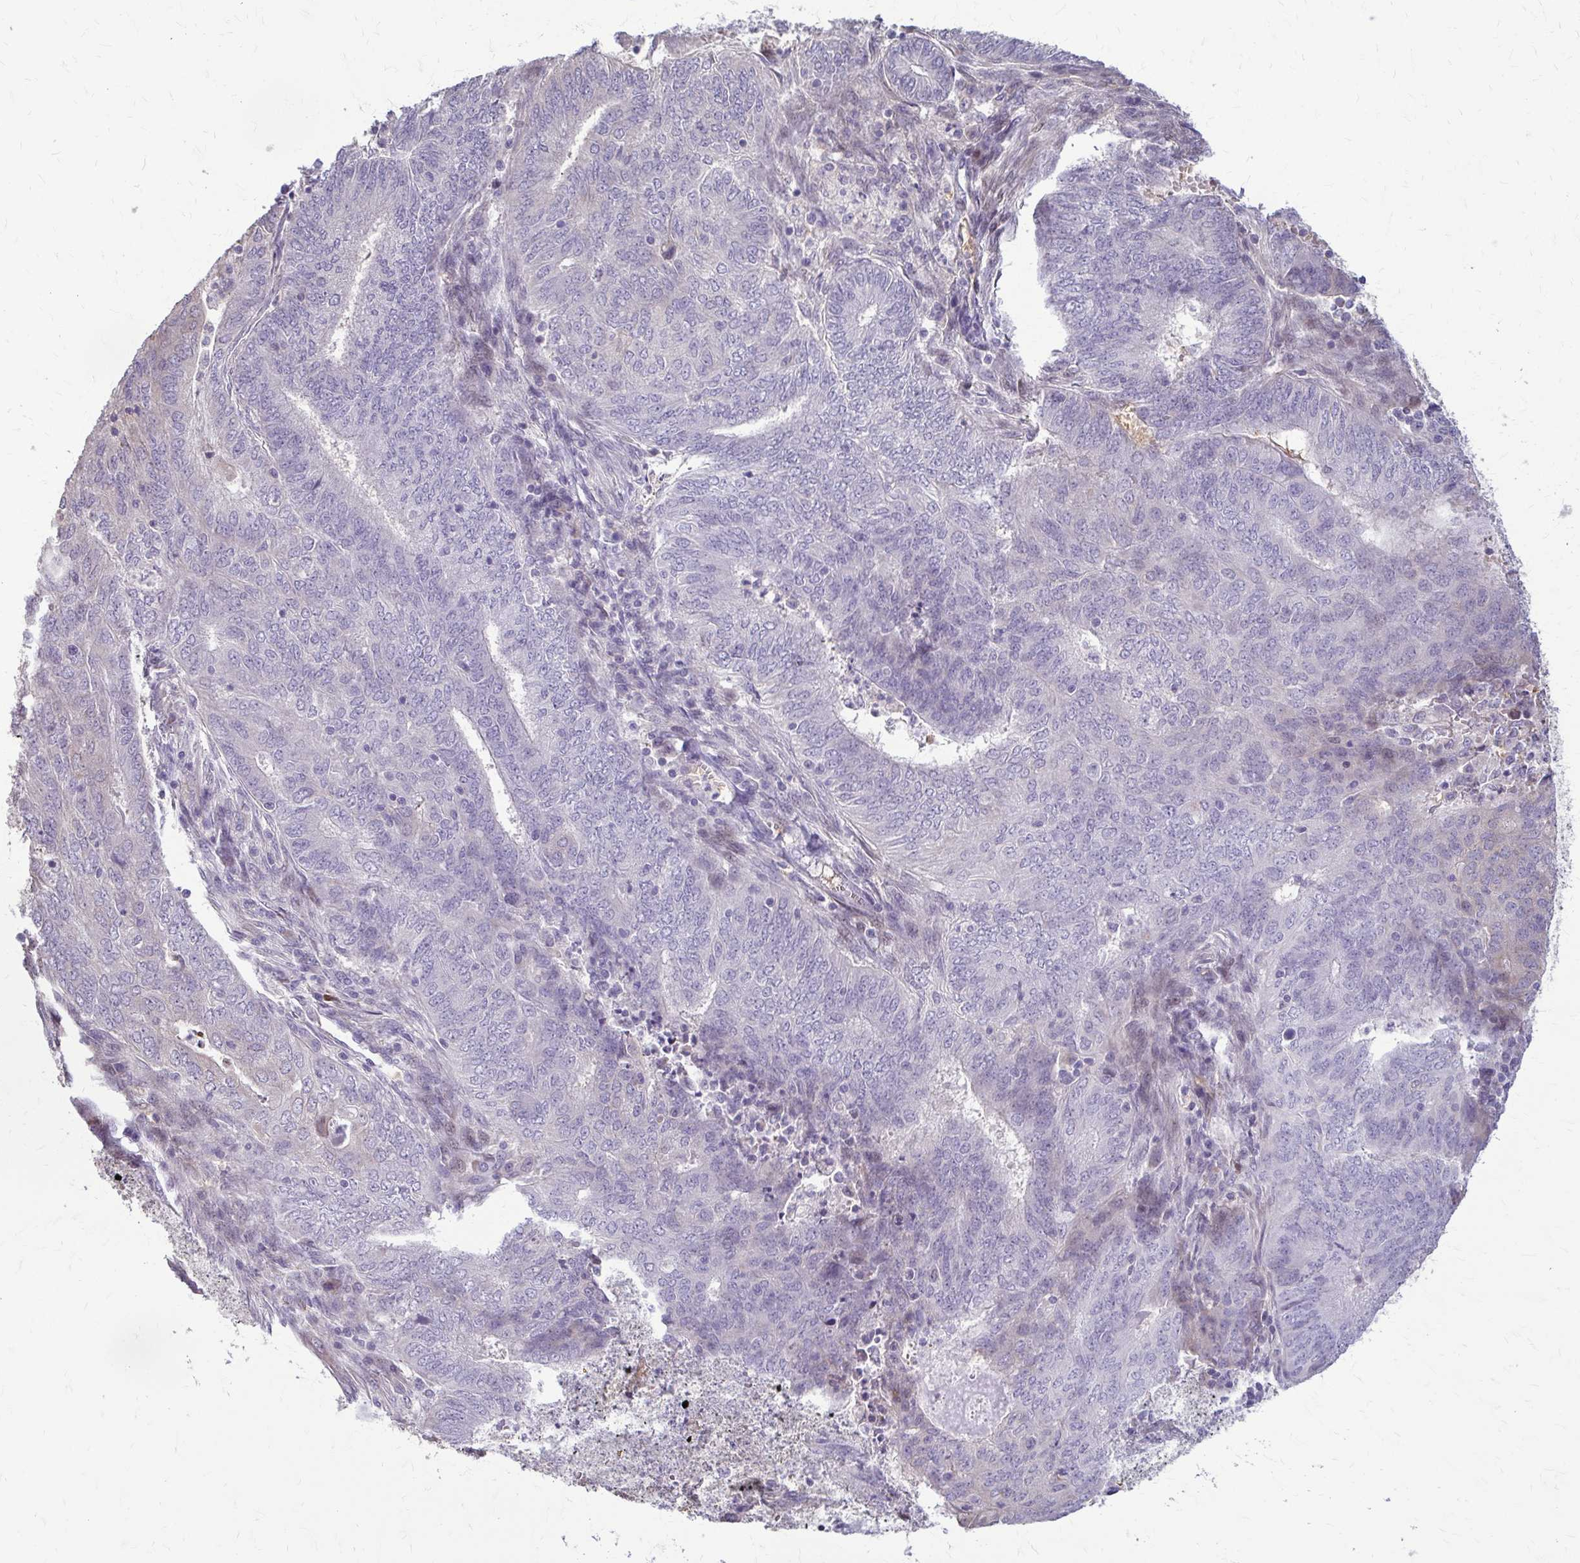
{"staining": {"intensity": "negative", "quantity": "none", "location": "none"}, "tissue": "endometrial cancer", "cell_type": "Tumor cells", "image_type": "cancer", "snomed": [{"axis": "morphology", "description": "Adenocarcinoma, NOS"}, {"axis": "topography", "description": "Endometrium"}], "caption": "Tumor cells are negative for protein expression in human endometrial cancer (adenocarcinoma). (DAB immunohistochemistry, high magnification).", "gene": "ZNF34", "patient": {"sex": "female", "age": 62}}